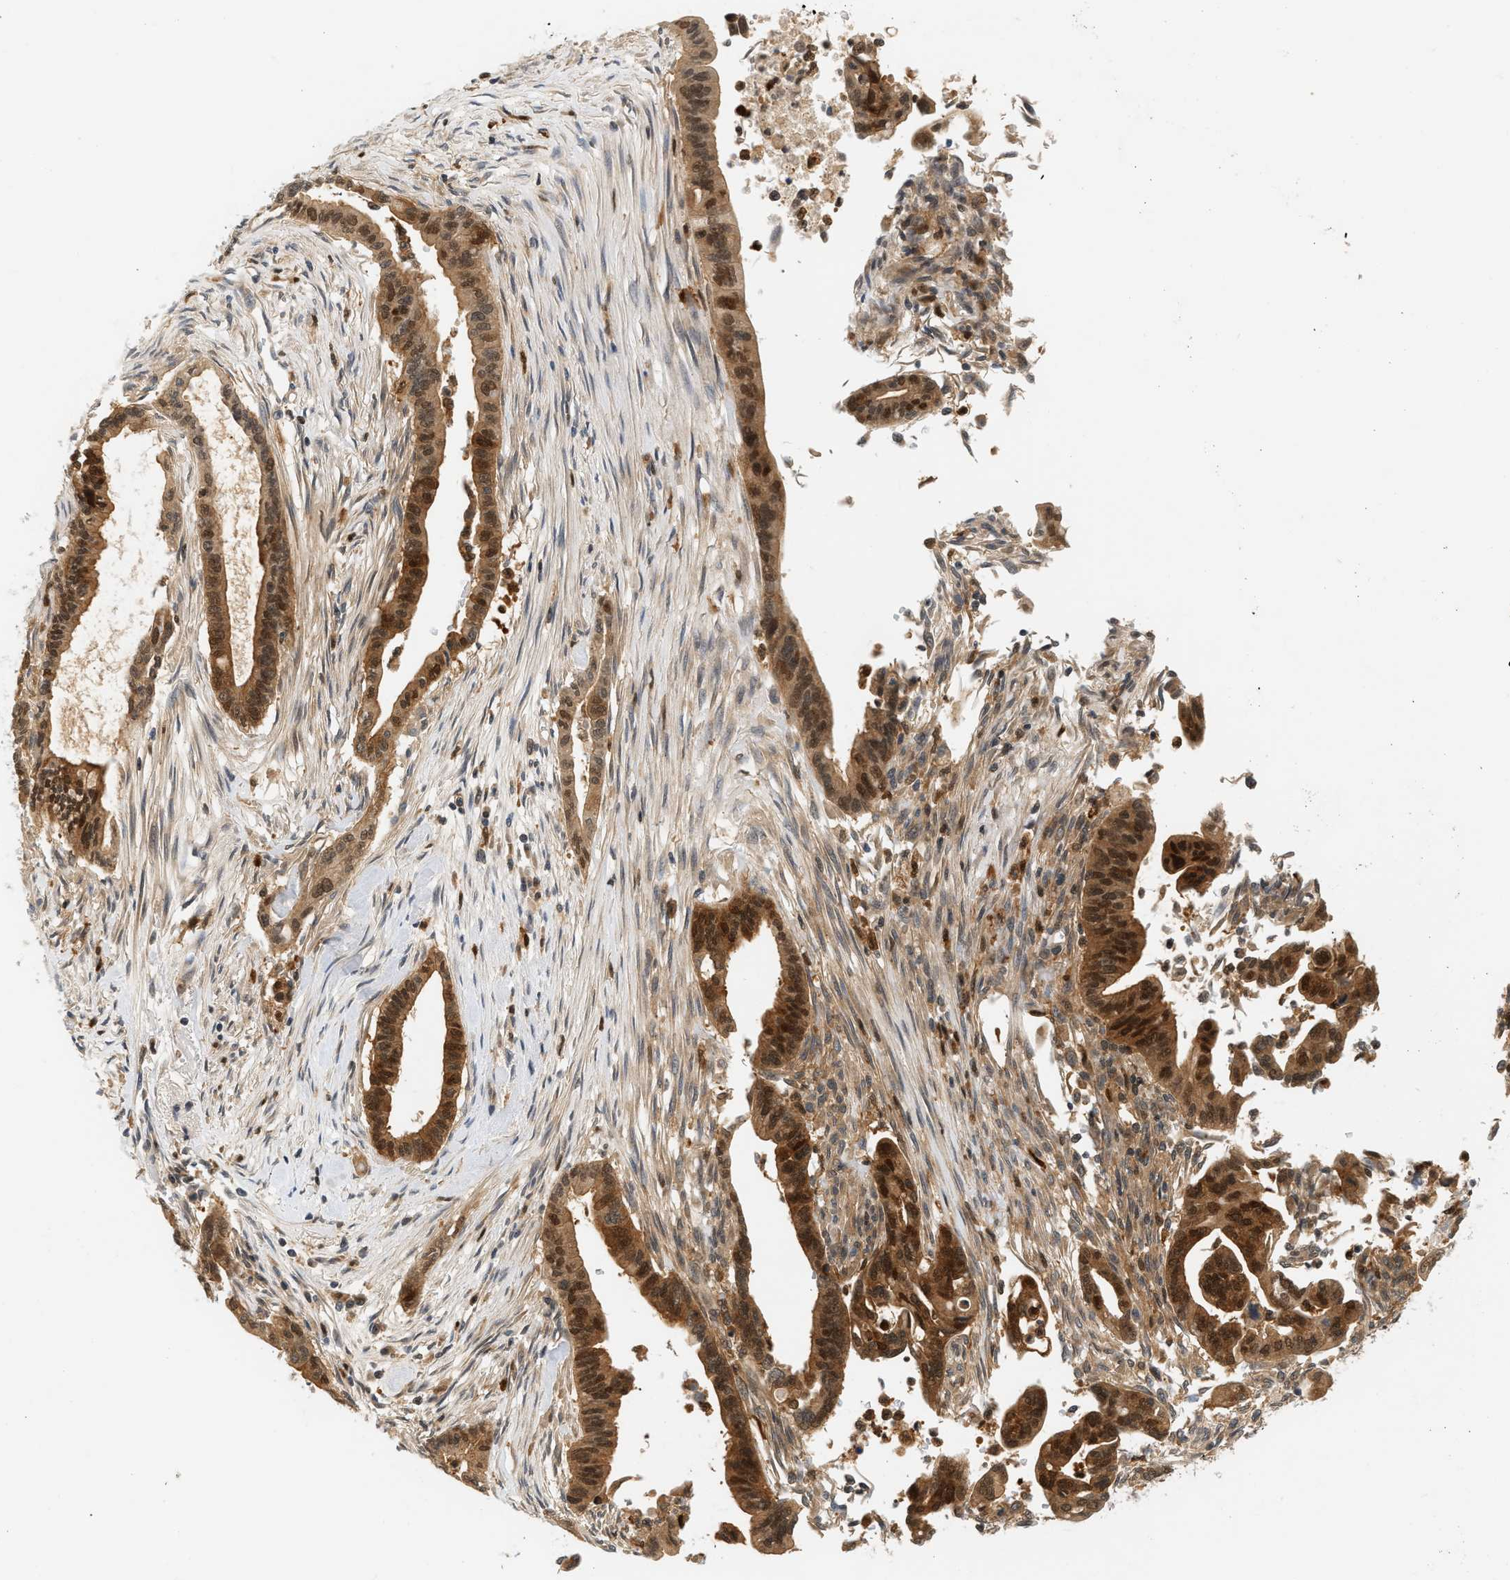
{"staining": {"intensity": "strong", "quantity": ">75%", "location": "cytoplasmic/membranous,nuclear"}, "tissue": "pancreatic cancer", "cell_type": "Tumor cells", "image_type": "cancer", "snomed": [{"axis": "morphology", "description": "Adenocarcinoma, NOS"}, {"axis": "topography", "description": "Pancreas"}], "caption": "This photomicrograph exhibits immunohistochemistry (IHC) staining of human adenocarcinoma (pancreatic), with high strong cytoplasmic/membranous and nuclear staining in approximately >75% of tumor cells.", "gene": "PYCARD", "patient": {"sex": "male", "age": 70}}